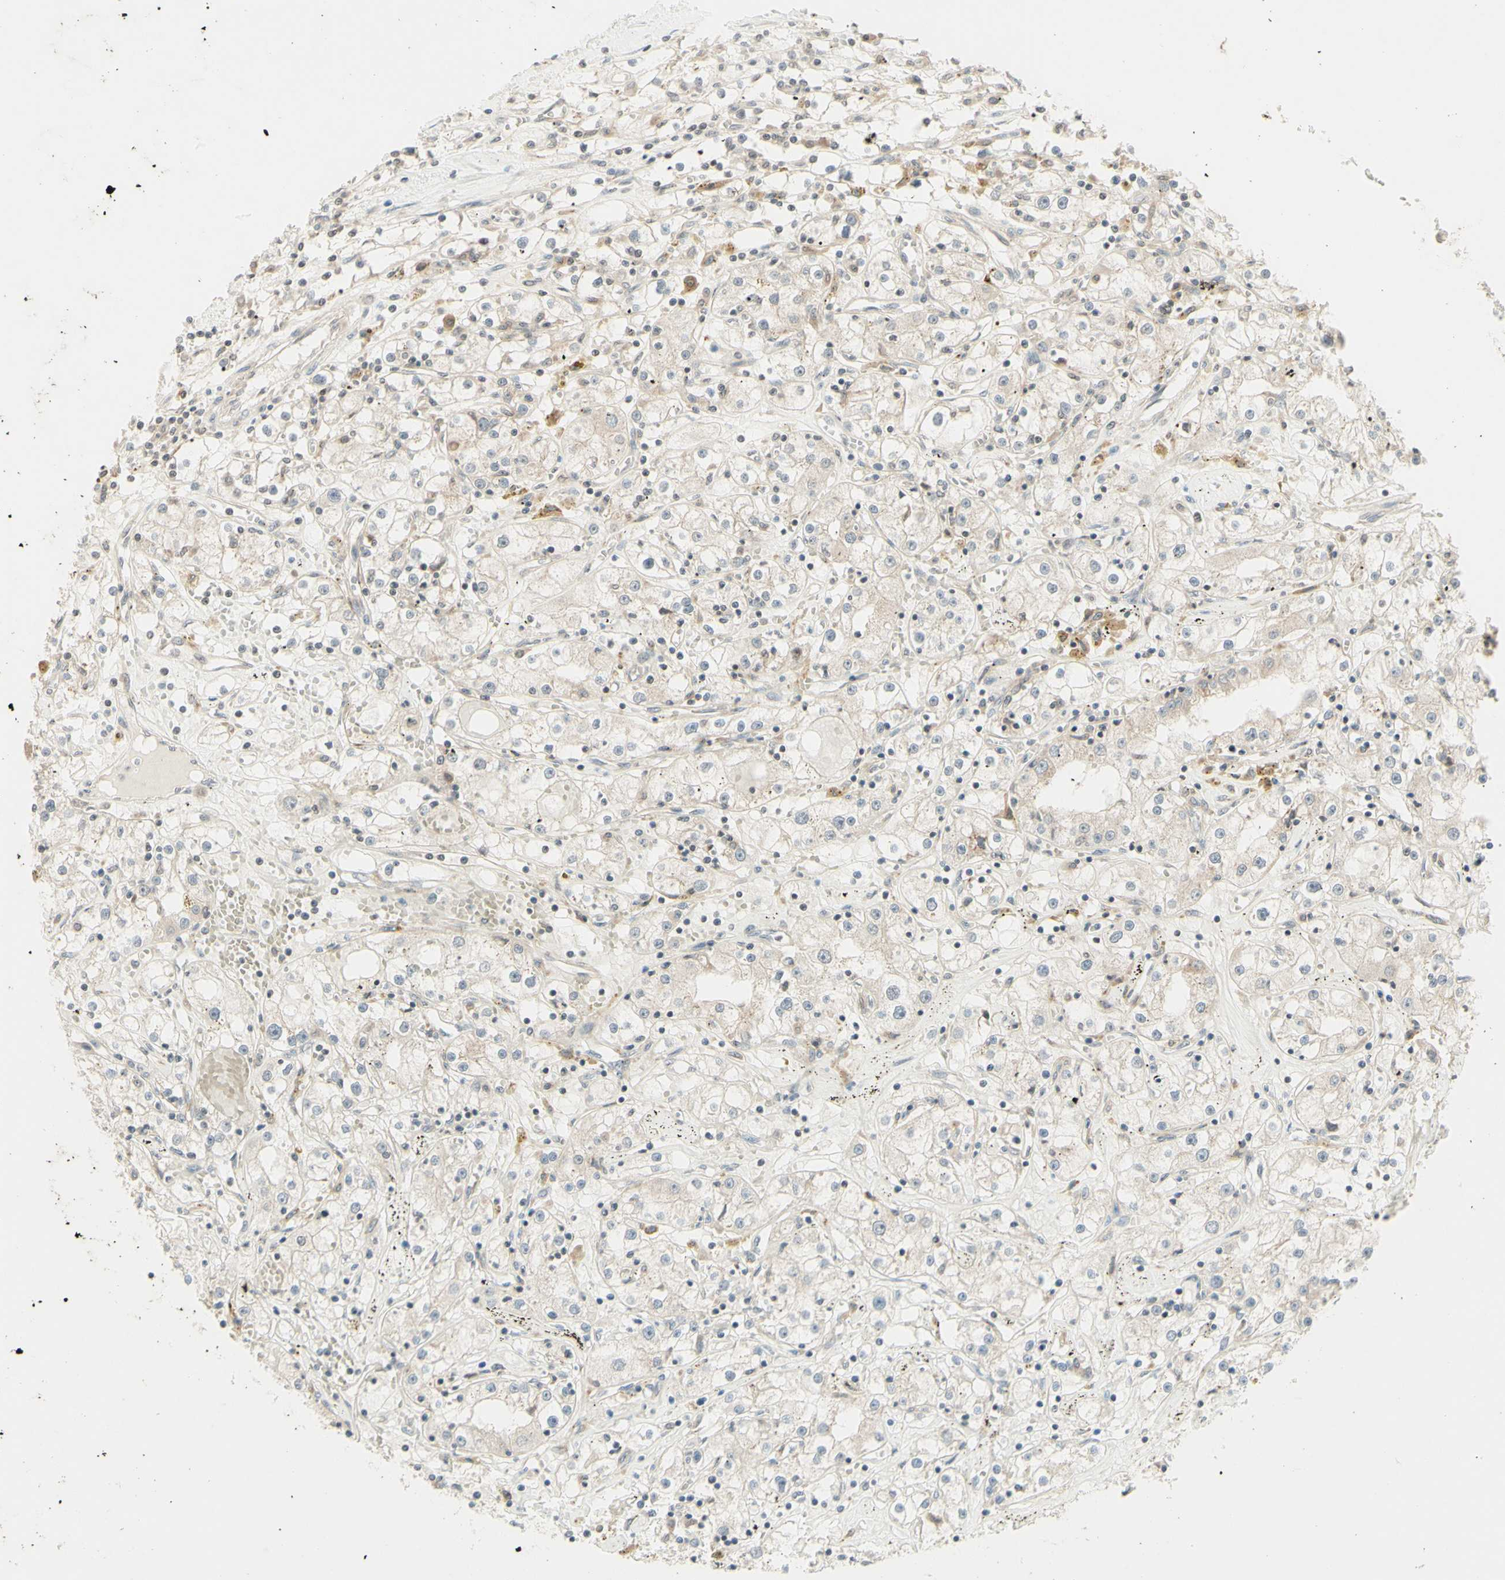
{"staining": {"intensity": "weak", "quantity": ">75%", "location": "cytoplasmic/membranous"}, "tissue": "renal cancer", "cell_type": "Tumor cells", "image_type": "cancer", "snomed": [{"axis": "morphology", "description": "Adenocarcinoma, NOS"}, {"axis": "topography", "description": "Kidney"}], "caption": "Adenocarcinoma (renal) stained with a brown dye shows weak cytoplasmic/membranous positive positivity in approximately >75% of tumor cells.", "gene": "ZW10", "patient": {"sex": "male", "age": 56}}